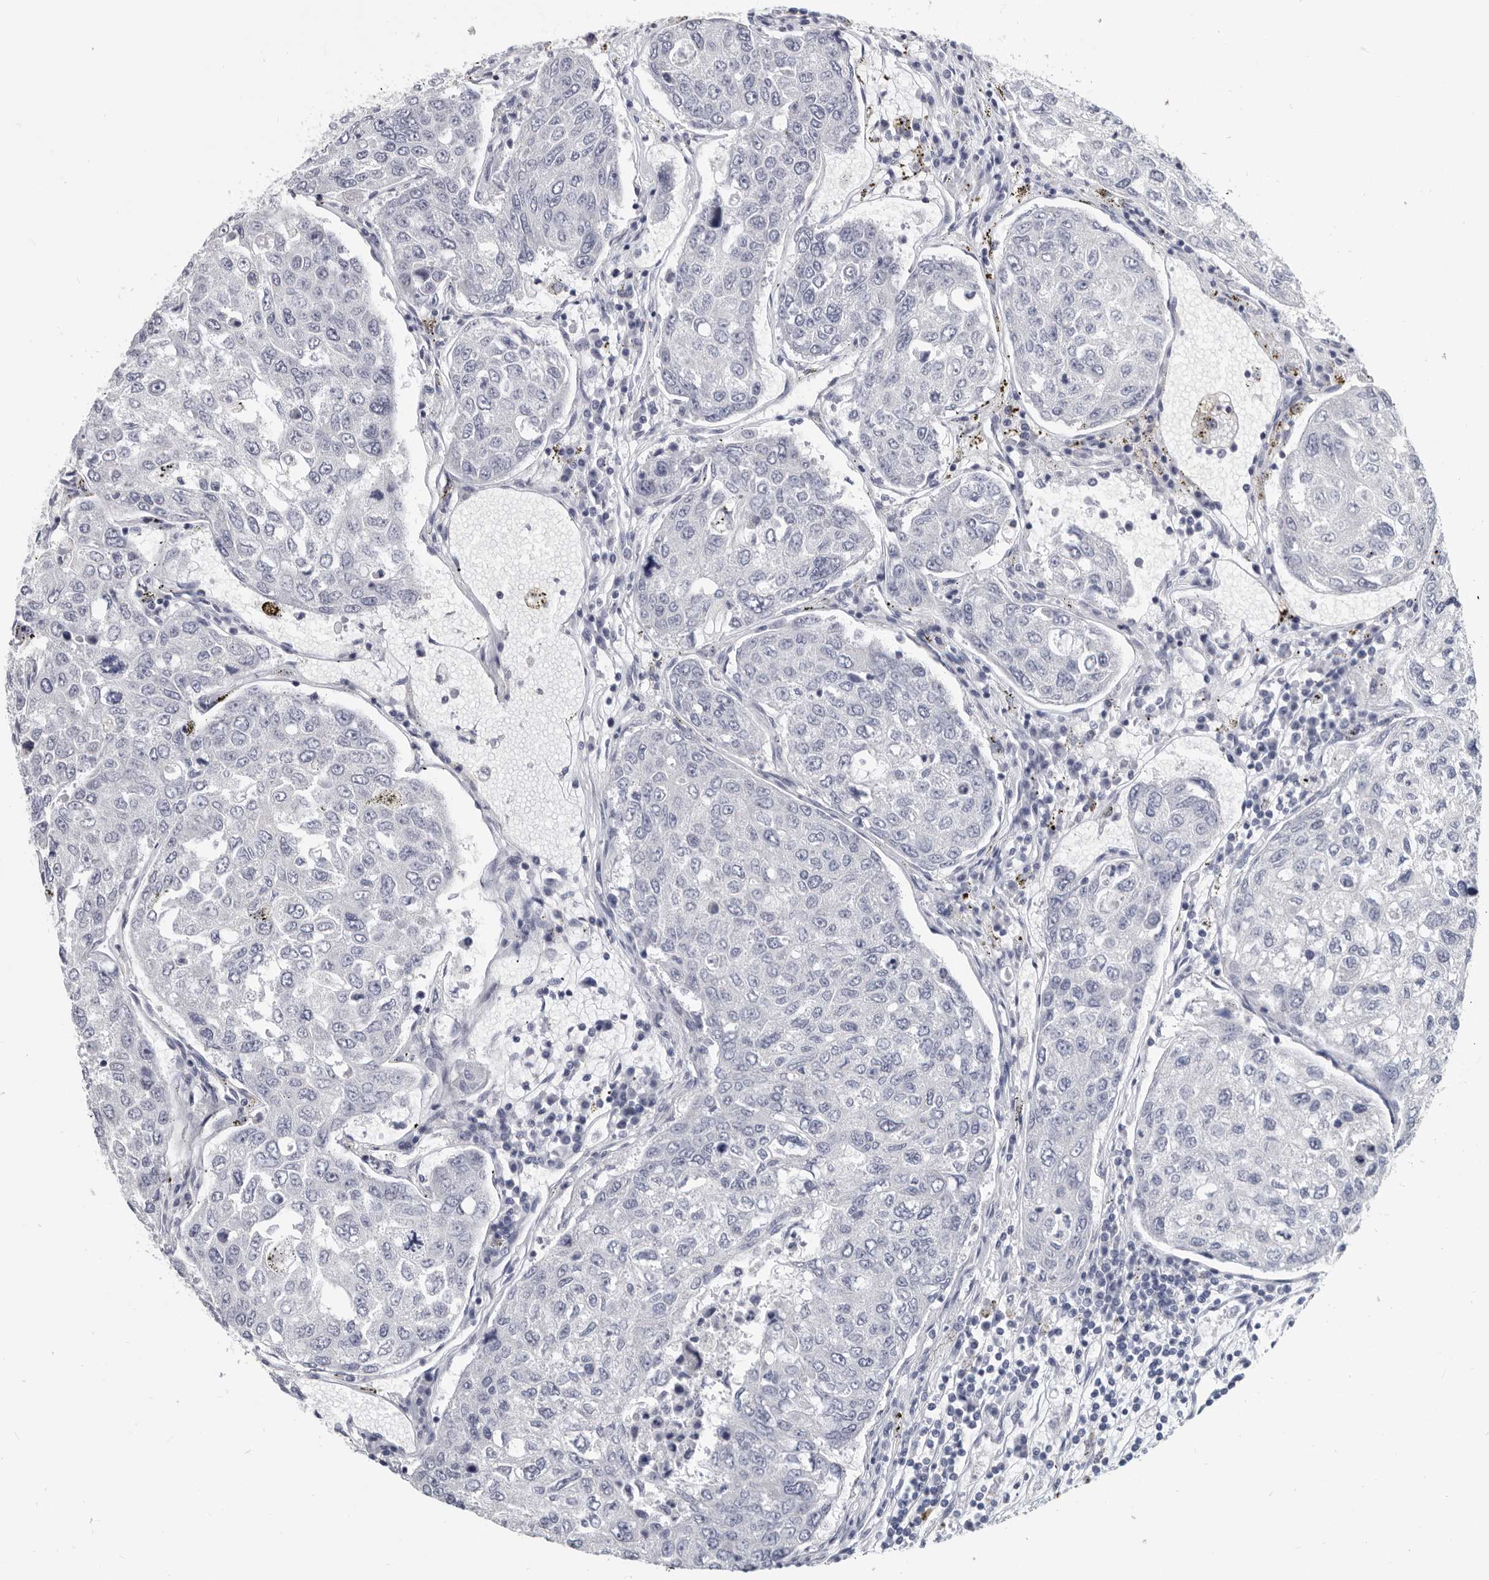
{"staining": {"intensity": "negative", "quantity": "none", "location": "none"}, "tissue": "urothelial cancer", "cell_type": "Tumor cells", "image_type": "cancer", "snomed": [{"axis": "morphology", "description": "Urothelial carcinoma, High grade"}, {"axis": "topography", "description": "Lymph node"}, {"axis": "topography", "description": "Urinary bladder"}], "caption": "An IHC micrograph of high-grade urothelial carcinoma is shown. There is no staining in tumor cells of high-grade urothelial carcinoma.", "gene": "WRAP73", "patient": {"sex": "male", "age": 51}}